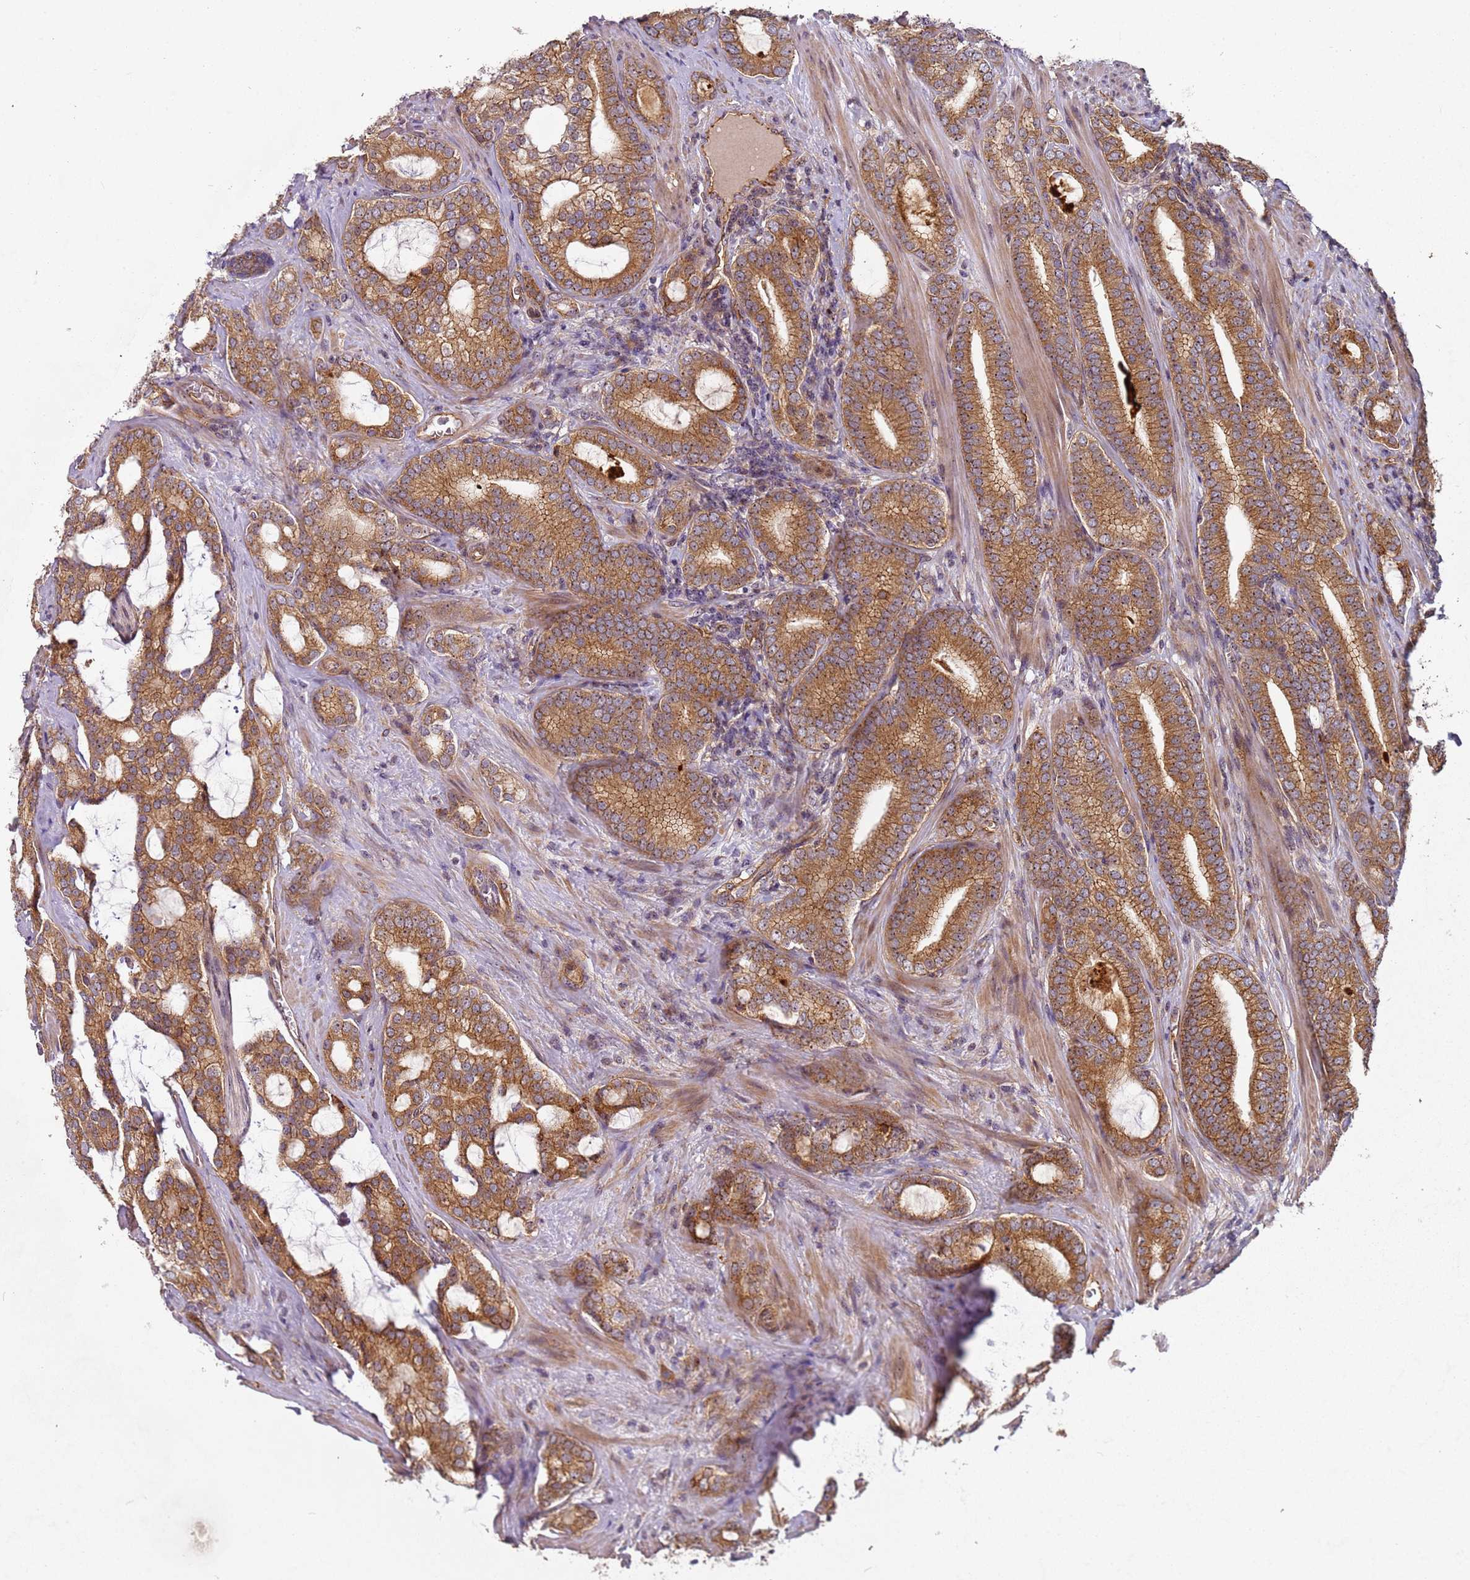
{"staining": {"intensity": "moderate", "quantity": ">75%", "location": "cytoplasmic/membranous"}, "tissue": "prostate cancer", "cell_type": "Tumor cells", "image_type": "cancer", "snomed": [{"axis": "morphology", "description": "Adenocarcinoma, High grade"}, {"axis": "topography", "description": "Prostate"}], "caption": "Prostate high-grade adenocarcinoma stained for a protein demonstrates moderate cytoplasmic/membranous positivity in tumor cells.", "gene": "C2CD4B", "patient": {"sex": "male", "age": 63}}